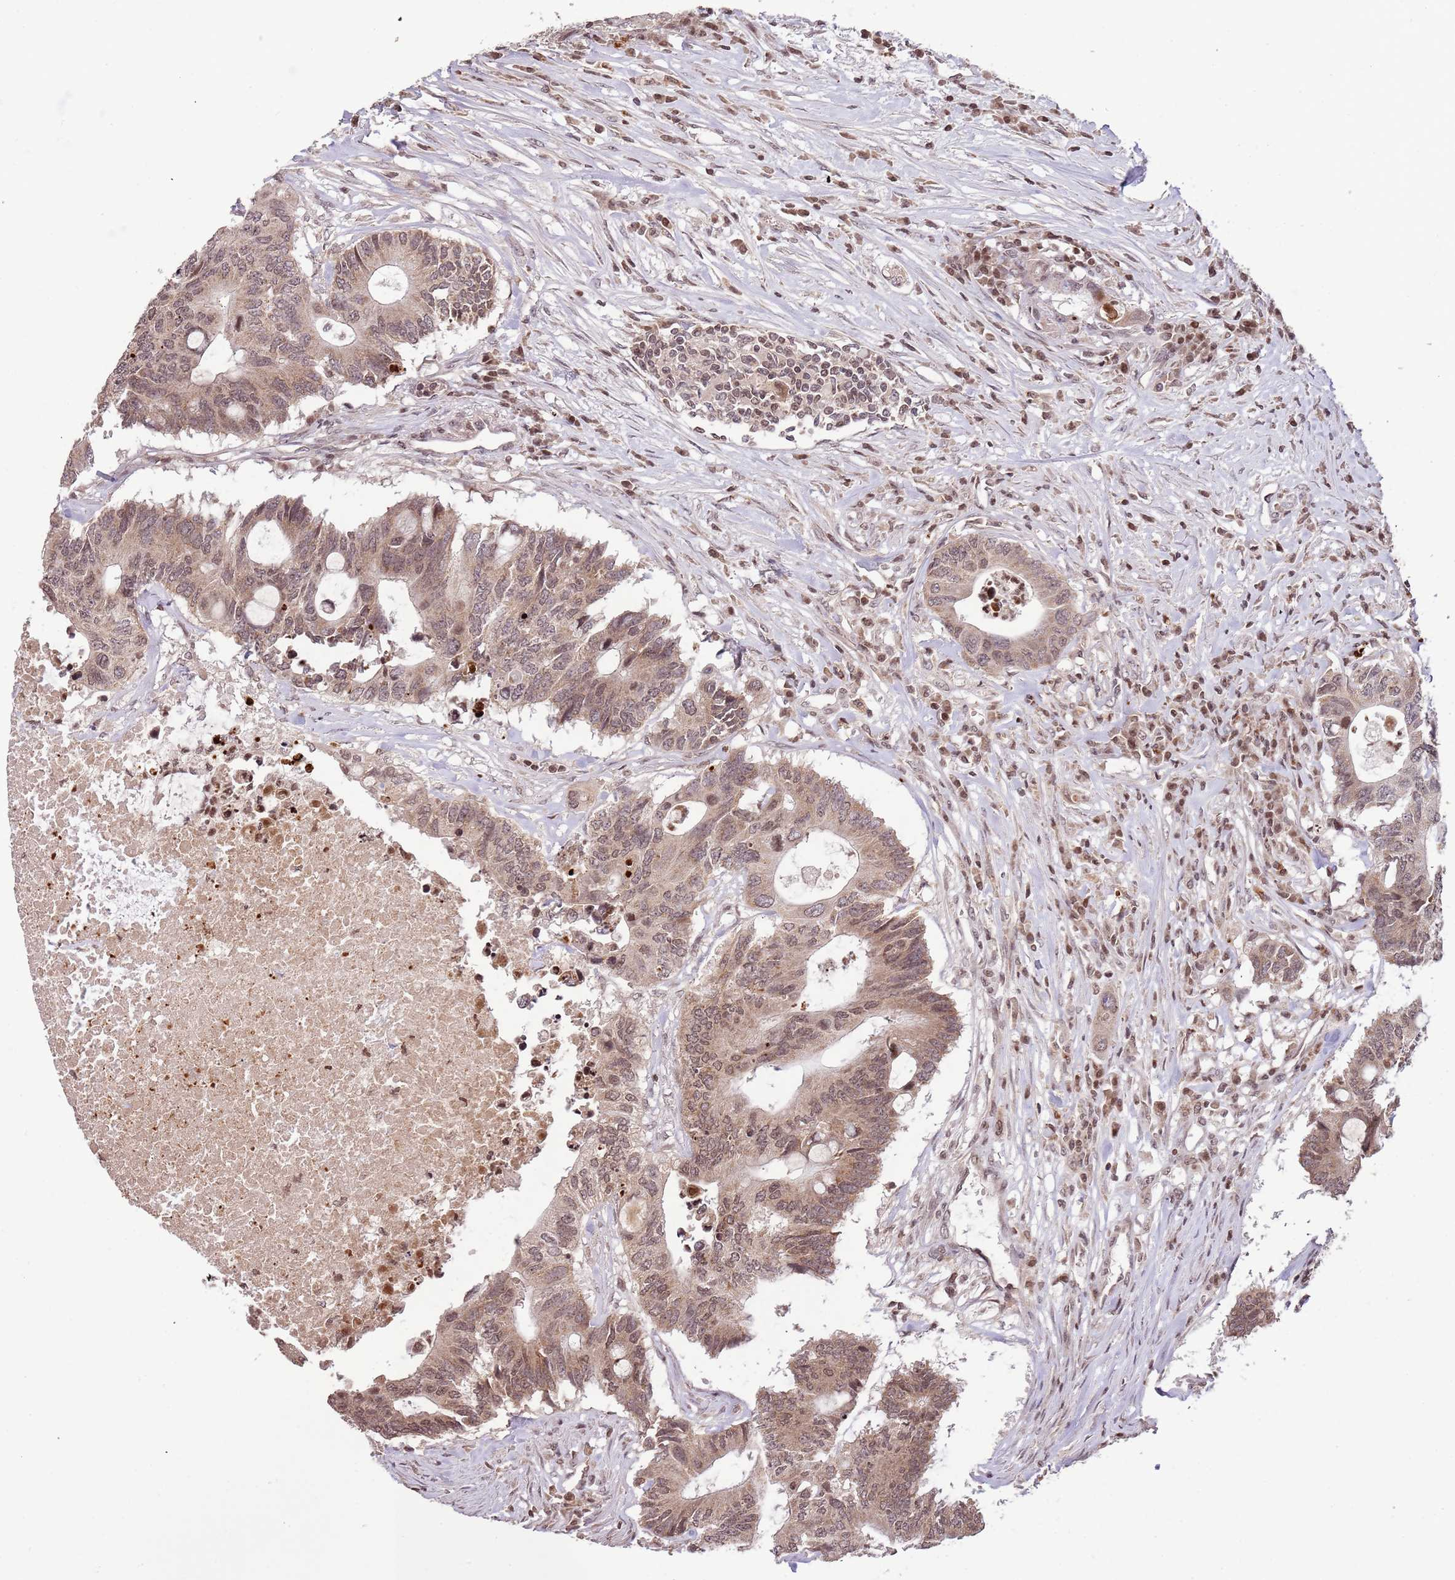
{"staining": {"intensity": "weak", "quantity": ">75%", "location": "cytoplasmic/membranous,nuclear"}, "tissue": "colorectal cancer", "cell_type": "Tumor cells", "image_type": "cancer", "snomed": [{"axis": "morphology", "description": "Adenocarcinoma, NOS"}, {"axis": "topography", "description": "Colon"}], "caption": "This micrograph demonstrates immunohistochemistry staining of human colorectal cancer (adenocarcinoma), with low weak cytoplasmic/membranous and nuclear positivity in about >75% of tumor cells.", "gene": "SAMSN1", "patient": {"sex": "male", "age": 71}}